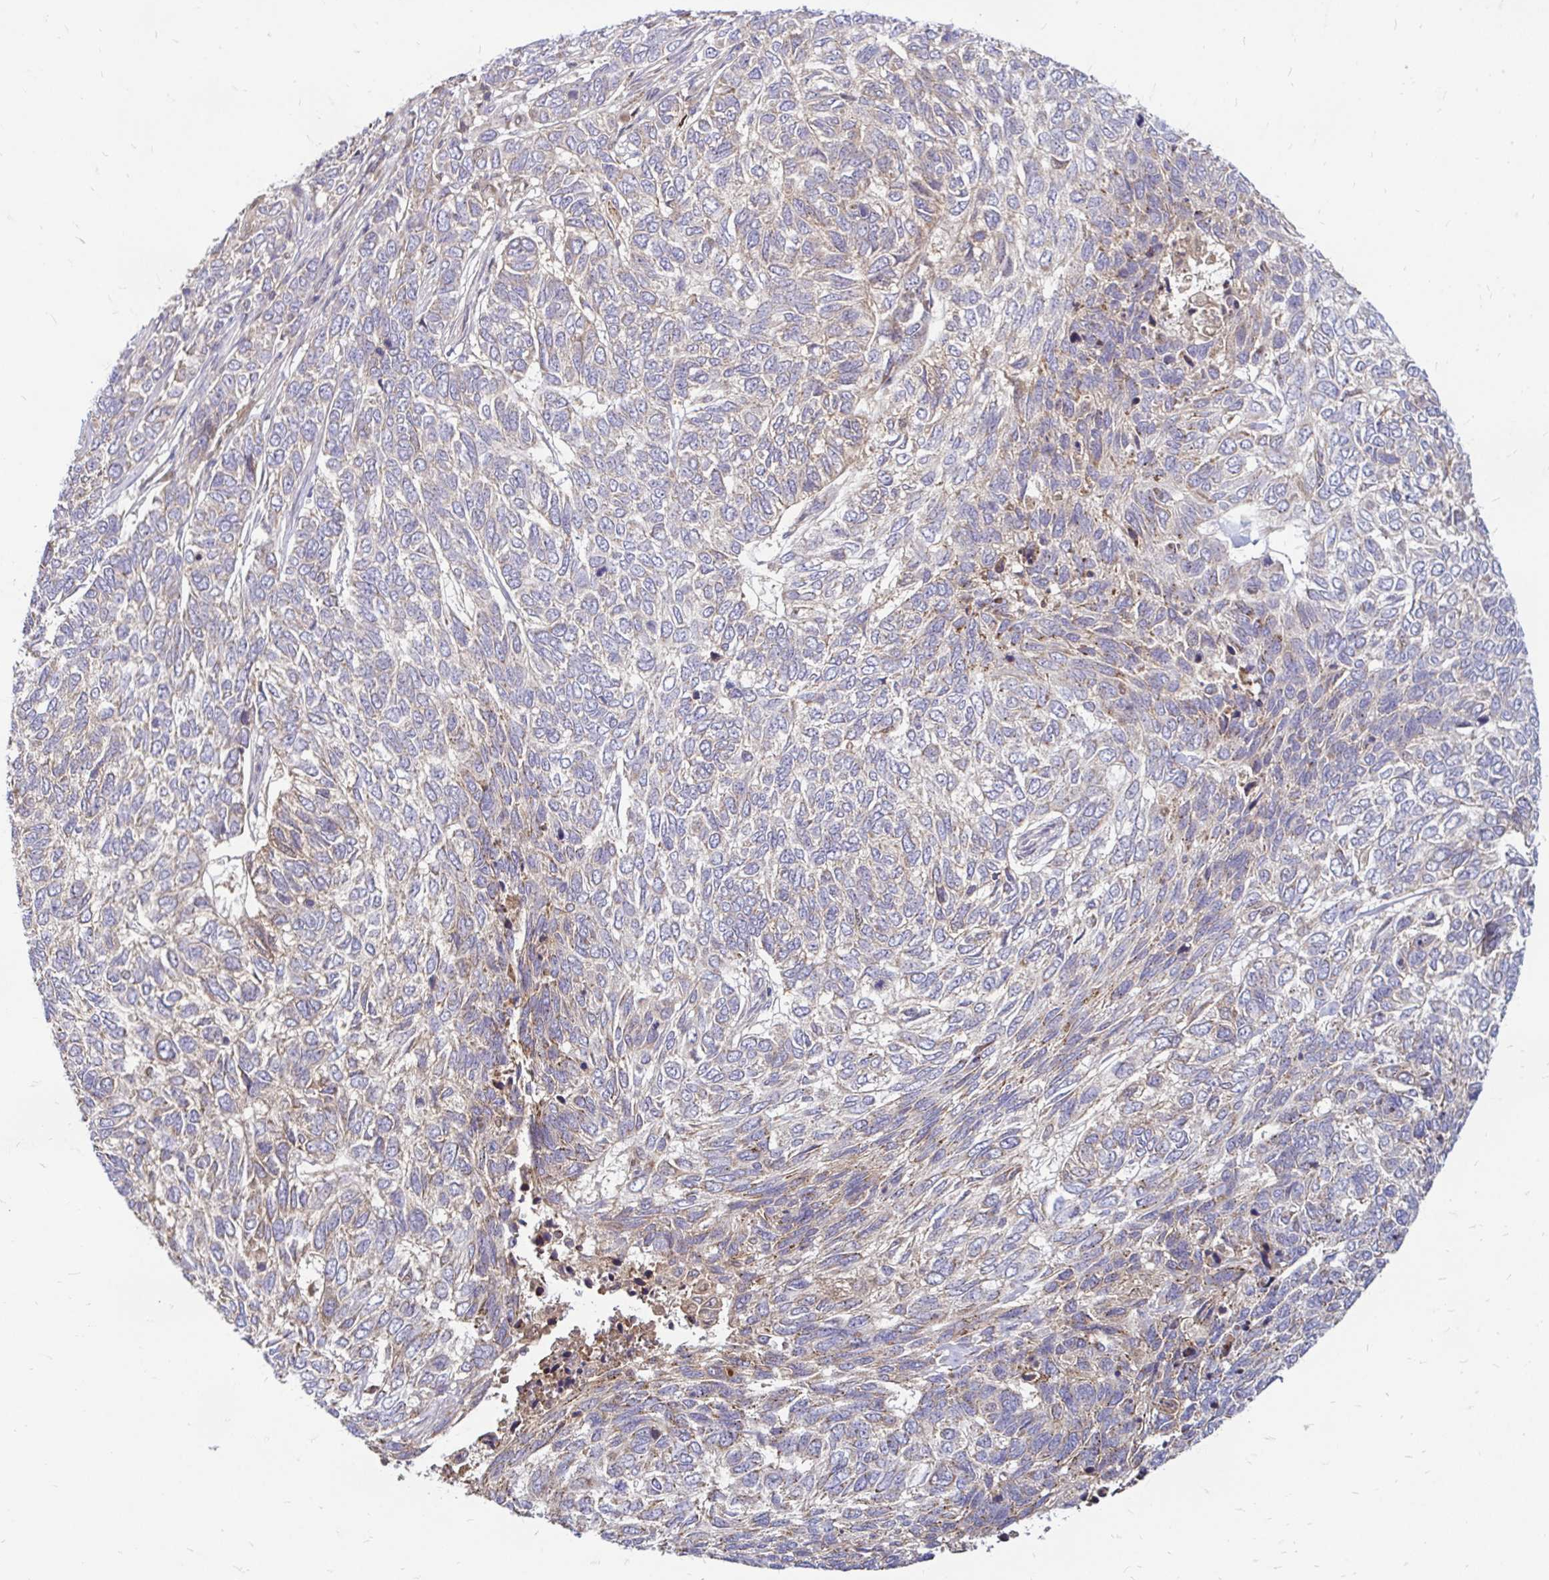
{"staining": {"intensity": "weak", "quantity": "<25%", "location": "cytoplasmic/membranous"}, "tissue": "skin cancer", "cell_type": "Tumor cells", "image_type": "cancer", "snomed": [{"axis": "morphology", "description": "Basal cell carcinoma"}, {"axis": "topography", "description": "Skin"}], "caption": "Immunohistochemistry (IHC) of skin basal cell carcinoma exhibits no expression in tumor cells.", "gene": "ARHGEF37", "patient": {"sex": "female", "age": 65}}